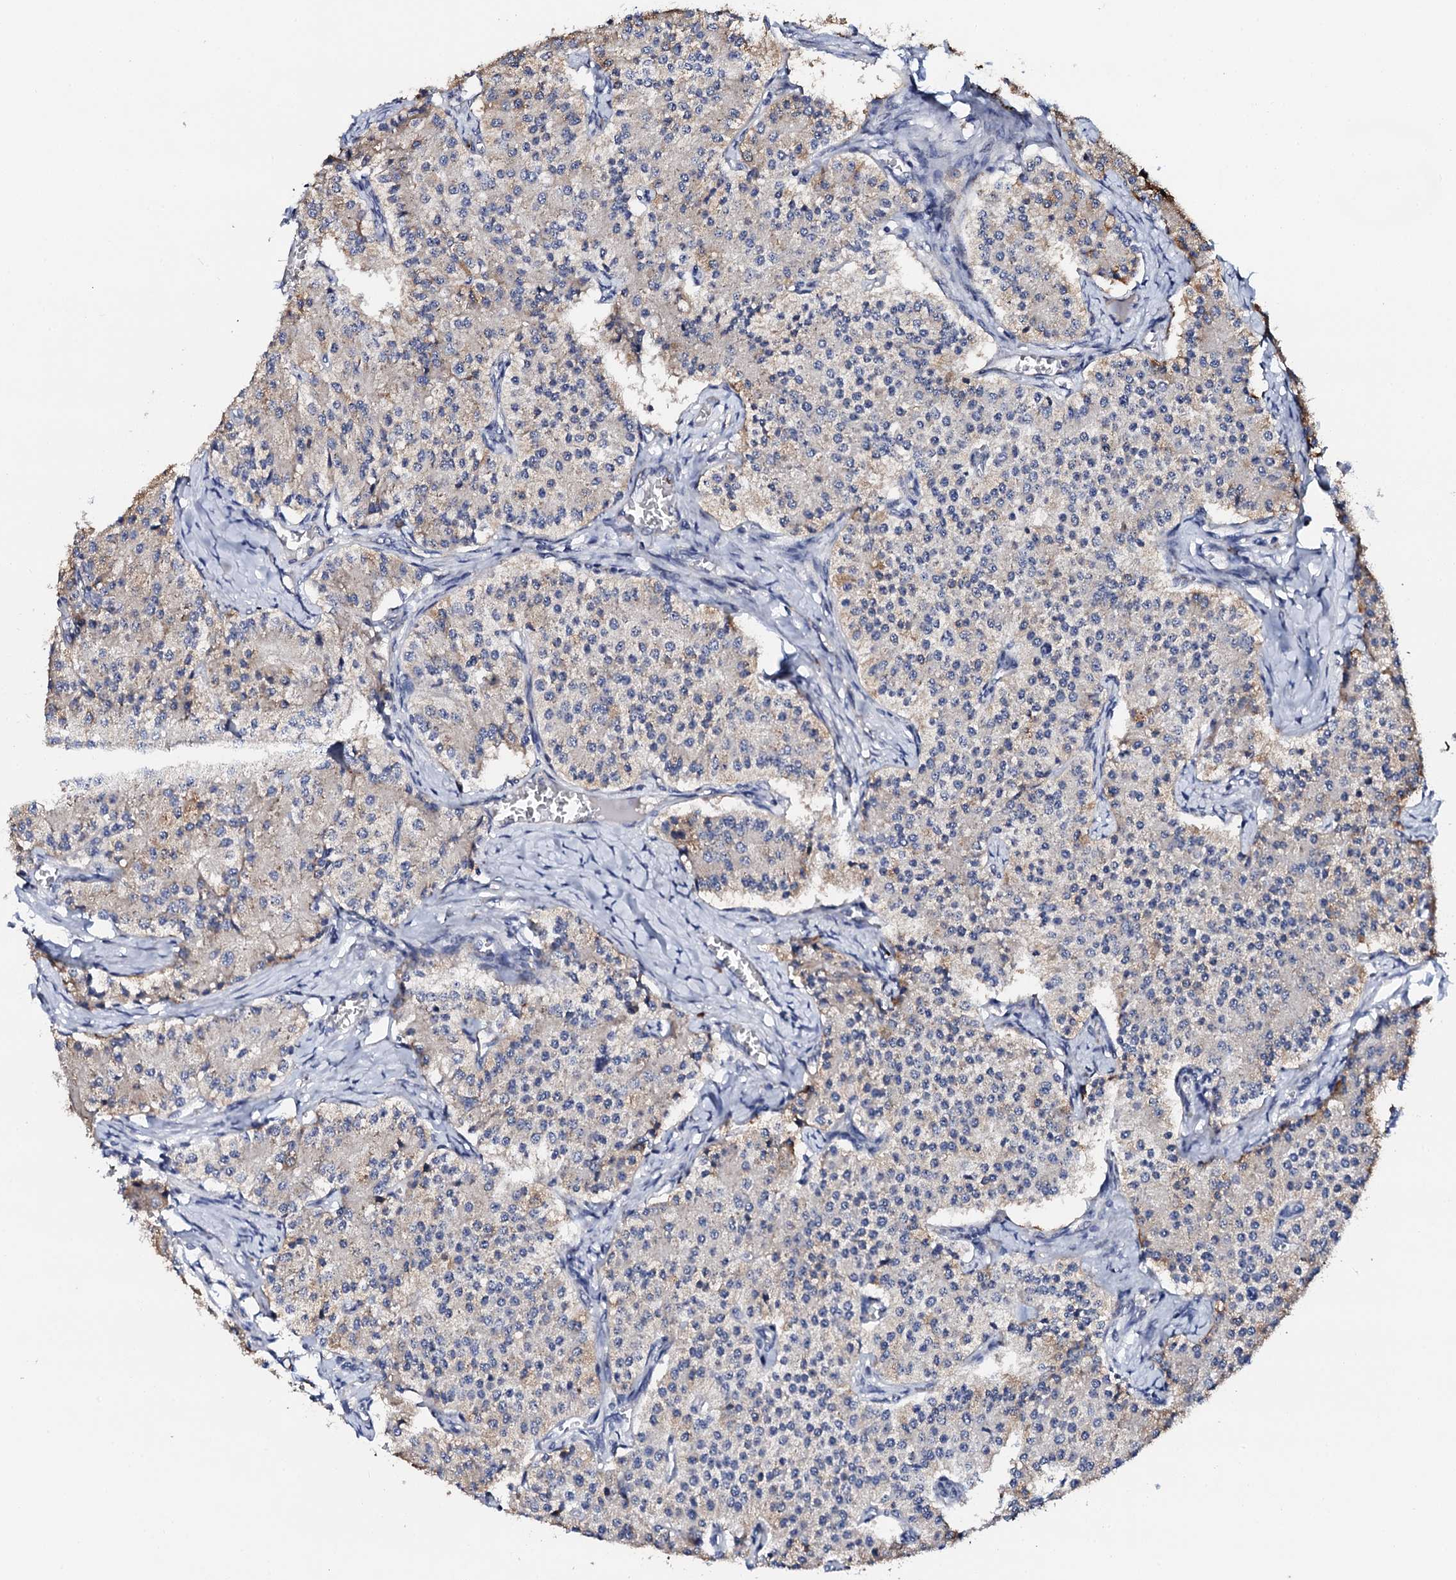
{"staining": {"intensity": "weak", "quantity": "<25%", "location": "cytoplasmic/membranous"}, "tissue": "carcinoid", "cell_type": "Tumor cells", "image_type": "cancer", "snomed": [{"axis": "morphology", "description": "Carcinoid, malignant, NOS"}, {"axis": "topography", "description": "Colon"}], "caption": "Tumor cells show no significant staining in carcinoid.", "gene": "NUP58", "patient": {"sex": "female", "age": 52}}